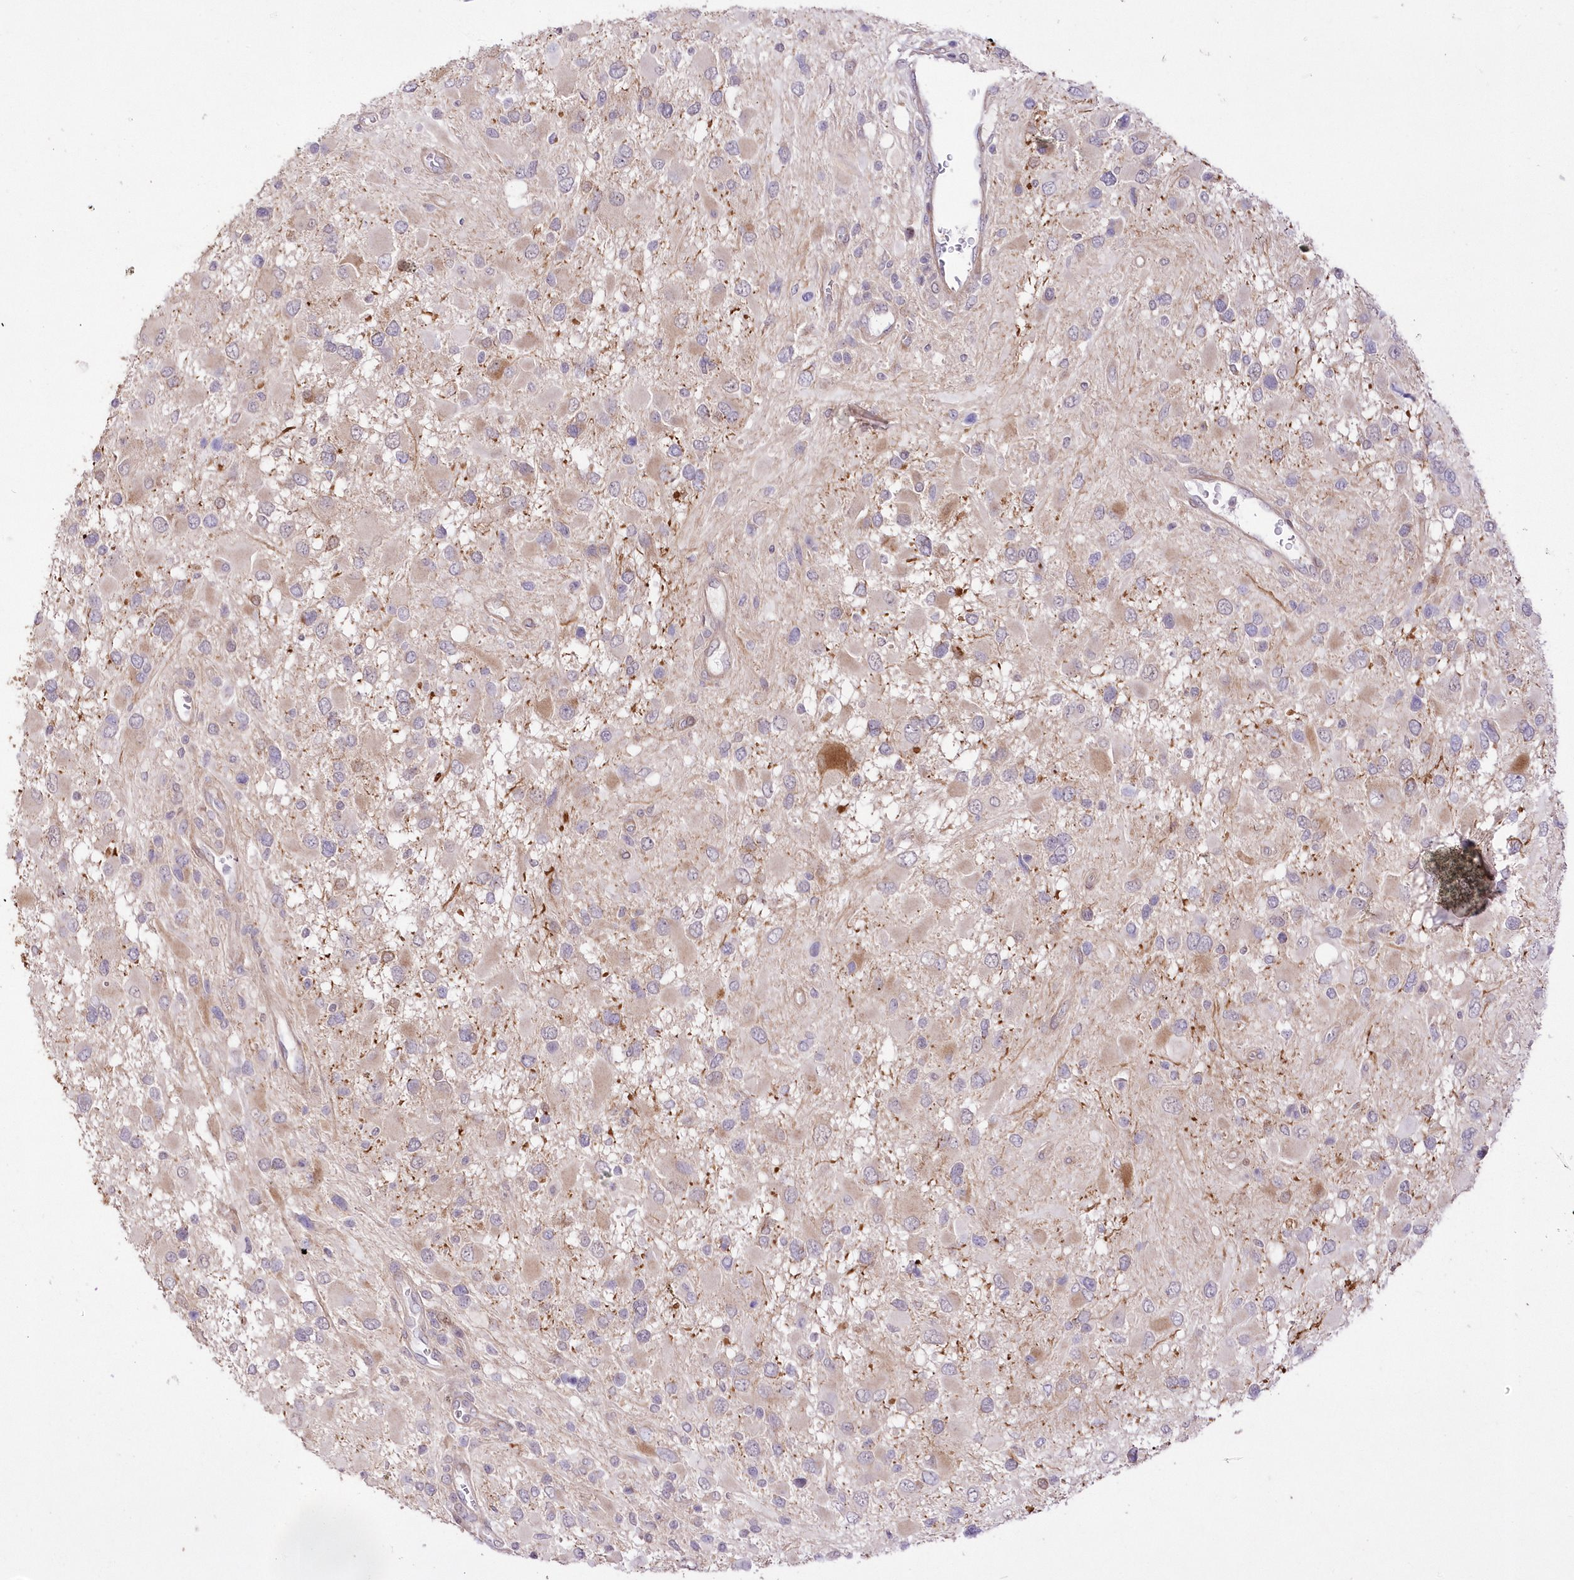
{"staining": {"intensity": "weak", "quantity": "<25%", "location": "cytoplasmic/membranous"}, "tissue": "glioma", "cell_type": "Tumor cells", "image_type": "cancer", "snomed": [{"axis": "morphology", "description": "Glioma, malignant, High grade"}, {"axis": "topography", "description": "Brain"}], "caption": "Immunohistochemistry micrograph of neoplastic tissue: human malignant high-grade glioma stained with DAB displays no significant protein positivity in tumor cells.", "gene": "FAM241B", "patient": {"sex": "male", "age": 53}}